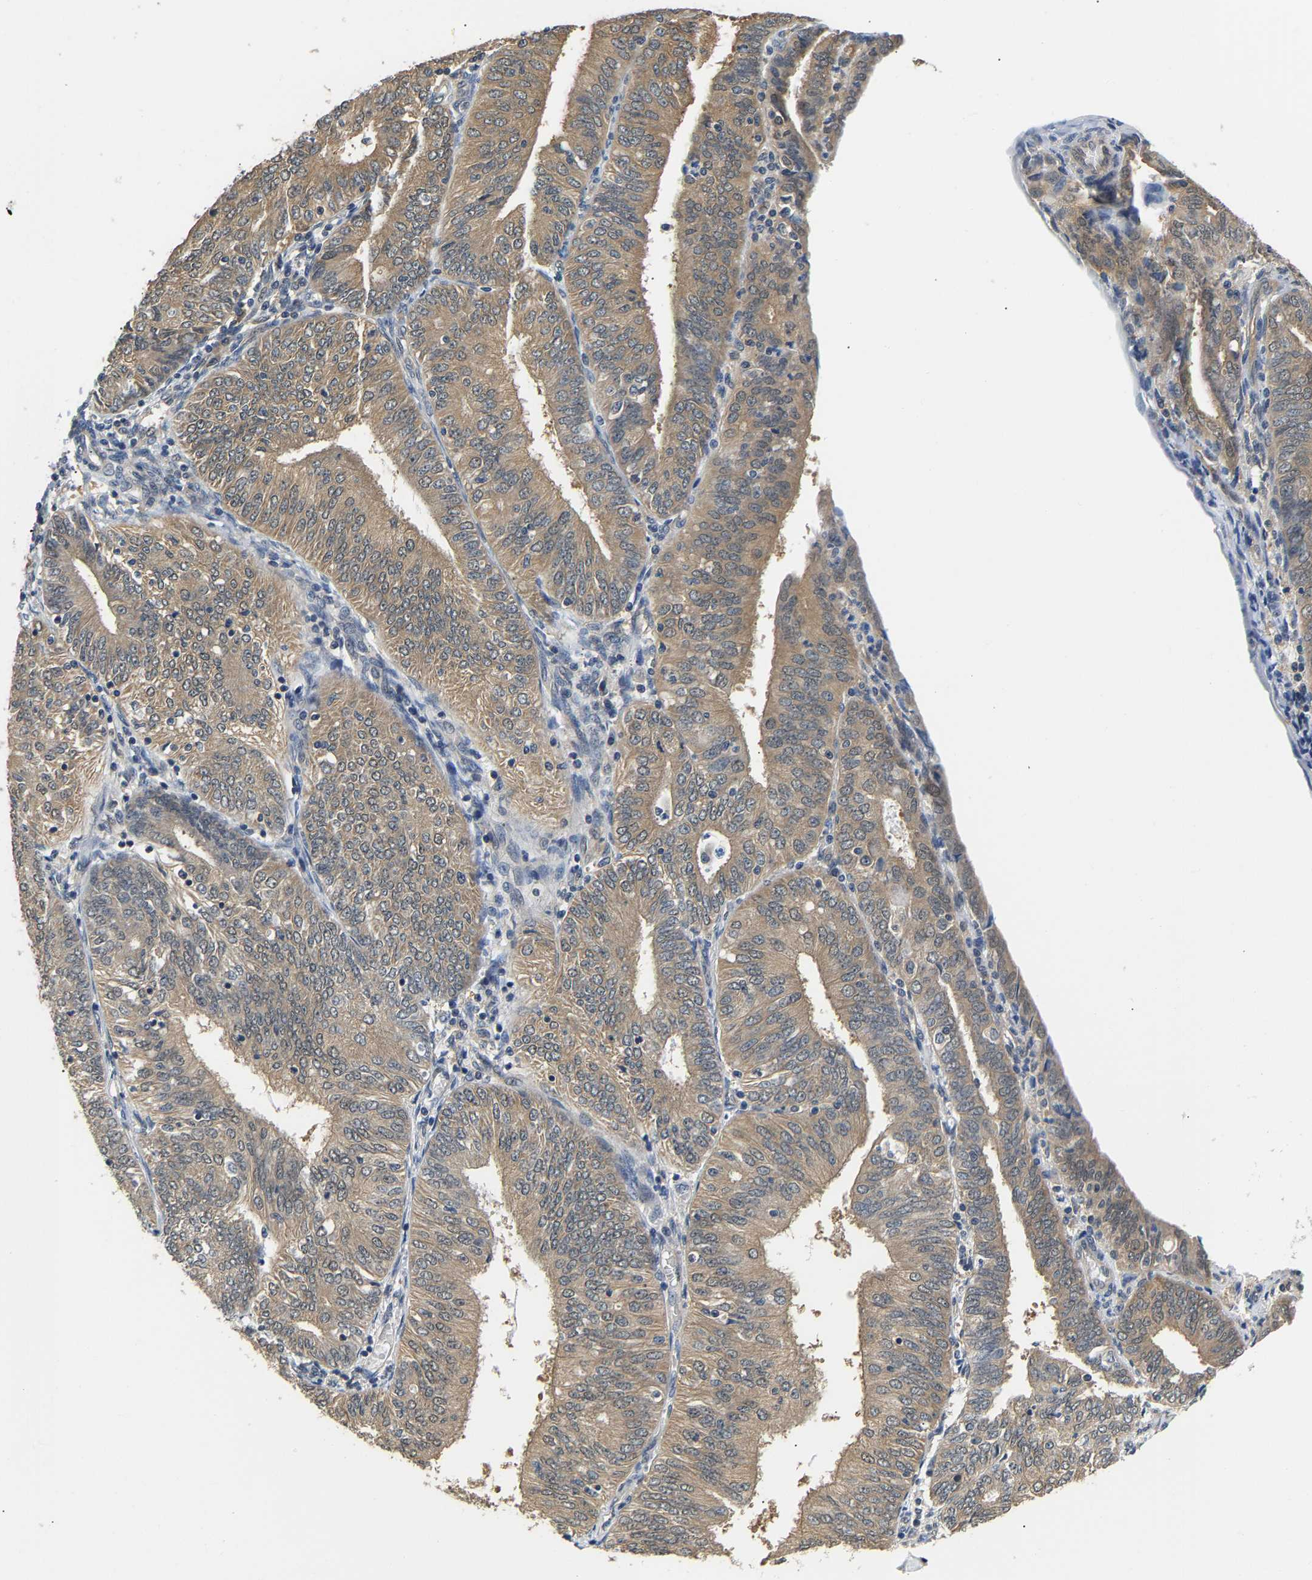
{"staining": {"intensity": "moderate", "quantity": ">75%", "location": "cytoplasmic/membranous"}, "tissue": "endometrial cancer", "cell_type": "Tumor cells", "image_type": "cancer", "snomed": [{"axis": "morphology", "description": "Adenocarcinoma, NOS"}, {"axis": "topography", "description": "Endometrium"}], "caption": "Immunohistochemistry of adenocarcinoma (endometrial) demonstrates medium levels of moderate cytoplasmic/membranous staining in about >75% of tumor cells.", "gene": "ARHGEF12", "patient": {"sex": "female", "age": 58}}